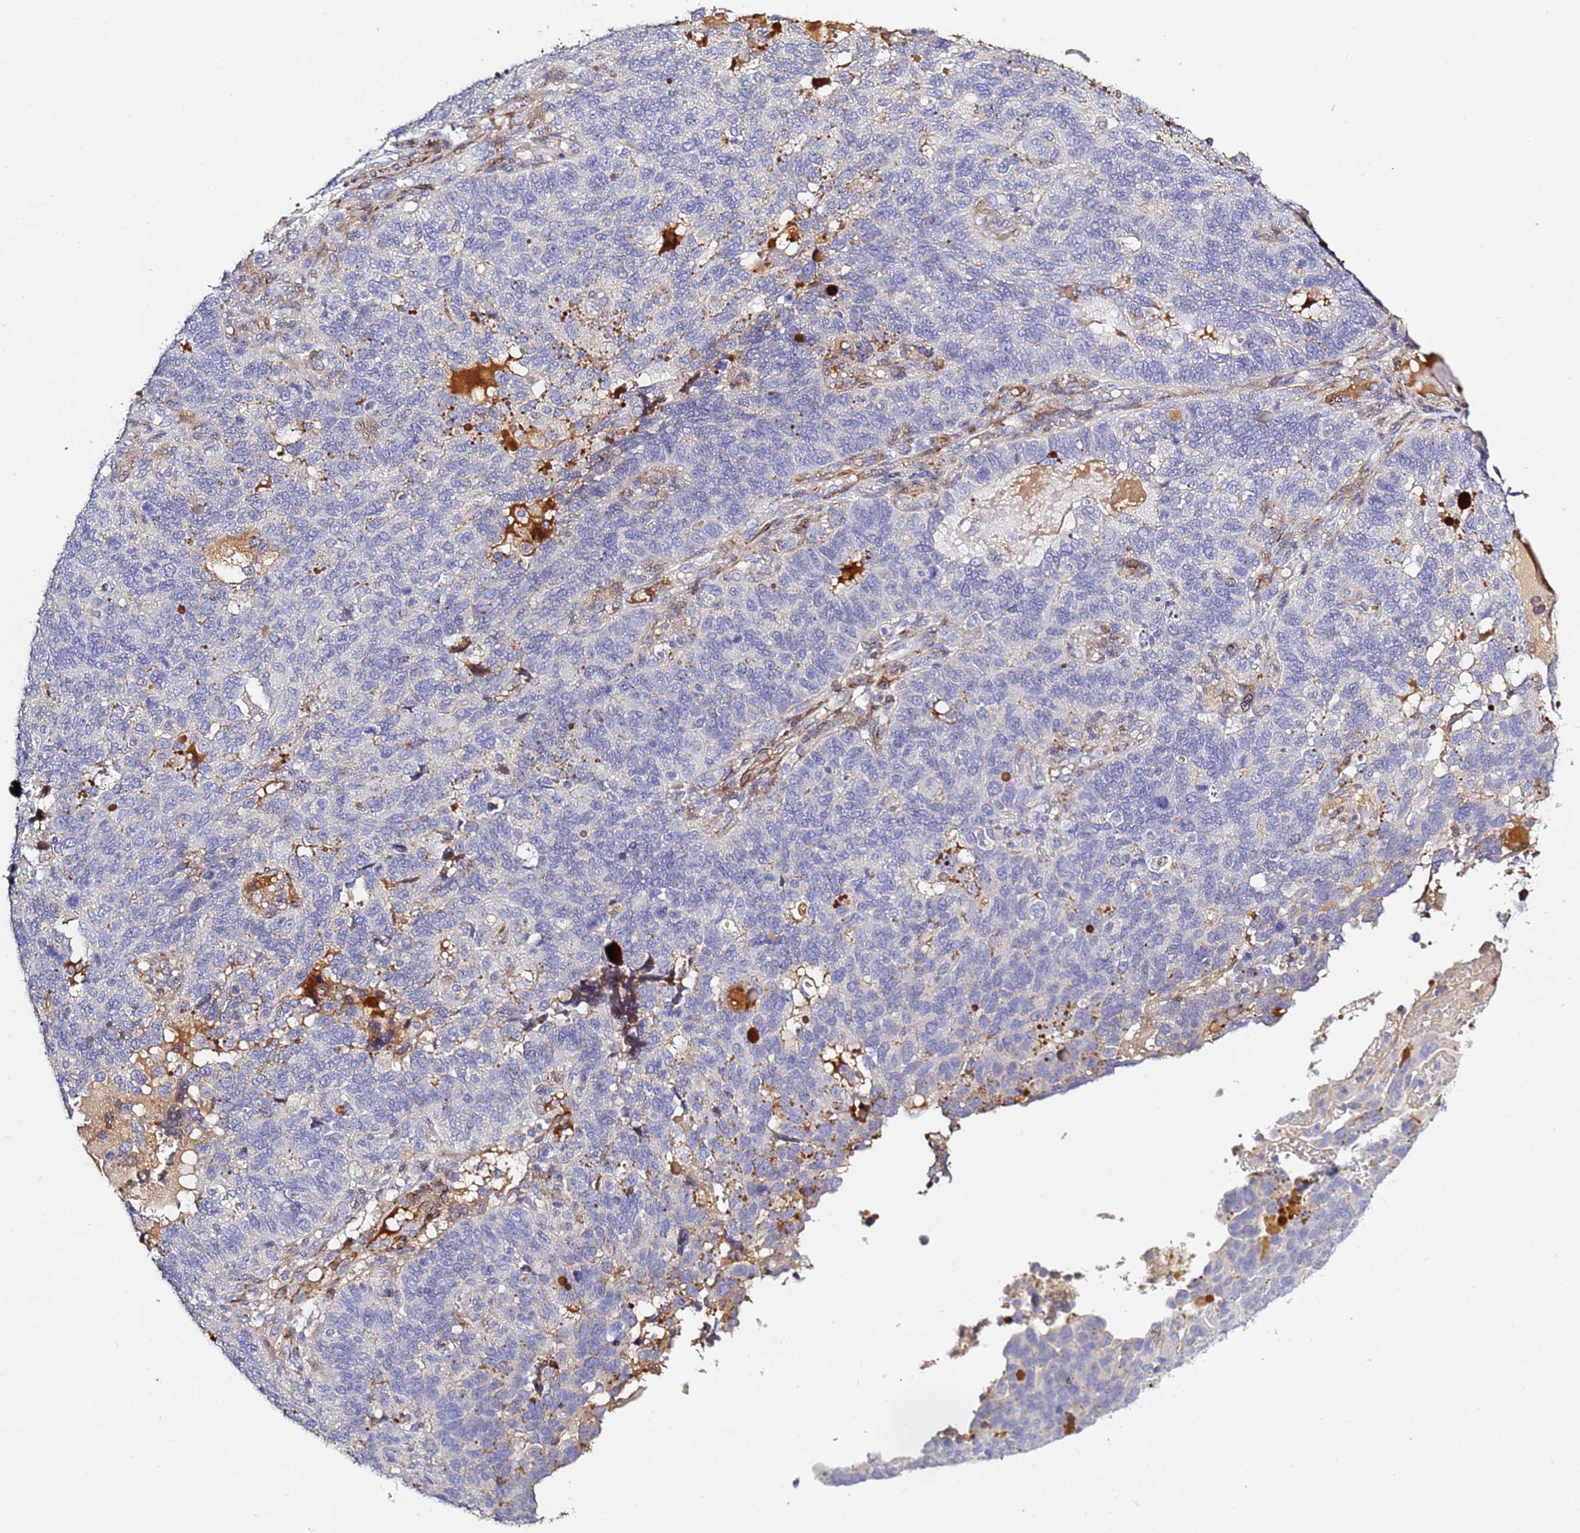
{"staining": {"intensity": "negative", "quantity": "none", "location": "none"}, "tissue": "endometrial cancer", "cell_type": "Tumor cells", "image_type": "cancer", "snomed": [{"axis": "morphology", "description": "Adenocarcinoma, NOS"}, {"axis": "topography", "description": "Endometrium"}], "caption": "An immunohistochemistry micrograph of endometrial adenocarcinoma is shown. There is no staining in tumor cells of endometrial adenocarcinoma.", "gene": "CFH", "patient": {"sex": "female", "age": 66}}